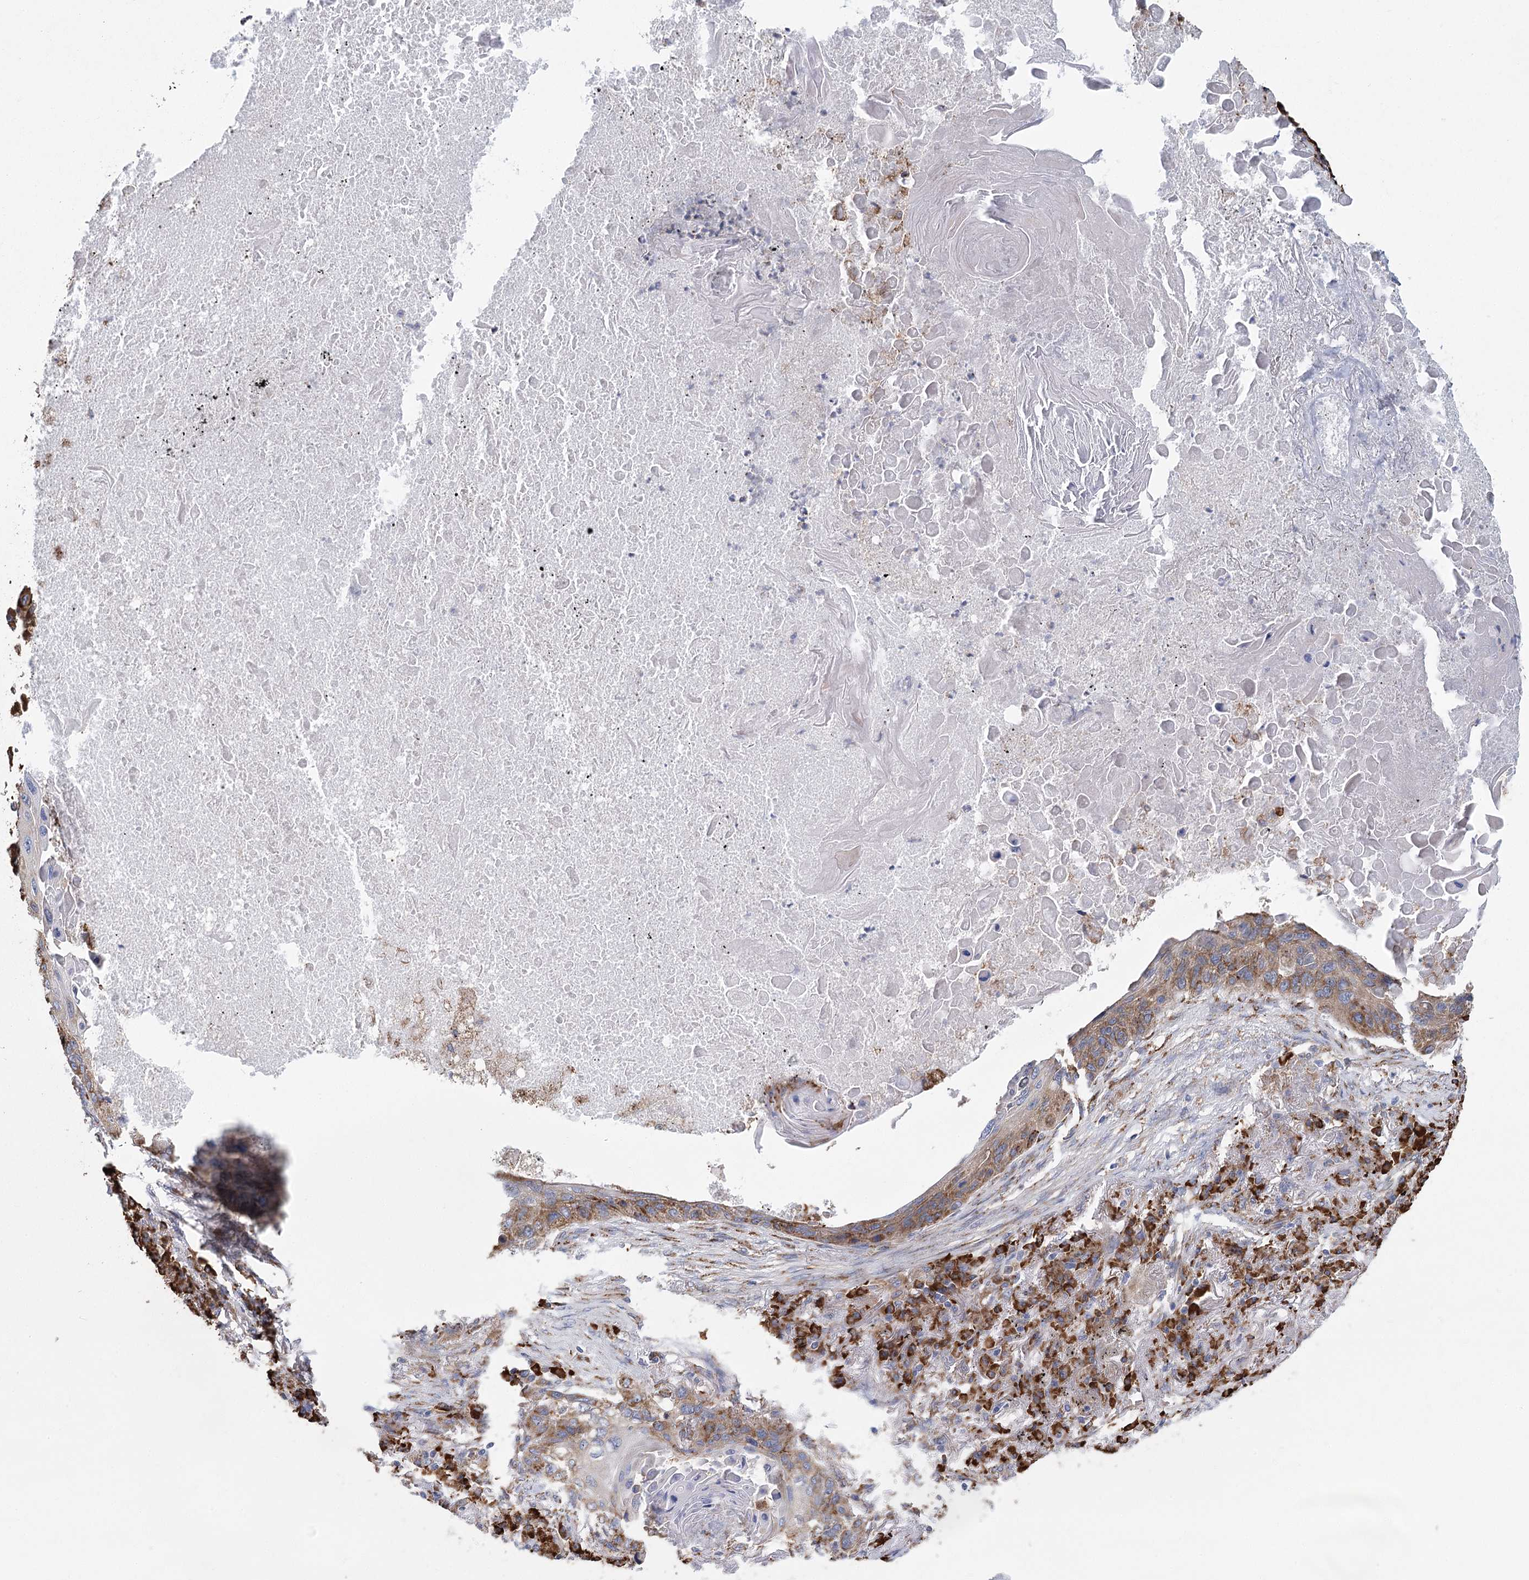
{"staining": {"intensity": "moderate", "quantity": ">75%", "location": "cytoplasmic/membranous"}, "tissue": "lung cancer", "cell_type": "Tumor cells", "image_type": "cancer", "snomed": [{"axis": "morphology", "description": "Squamous cell carcinoma, NOS"}, {"axis": "topography", "description": "Lung"}], "caption": "Immunohistochemical staining of human lung squamous cell carcinoma reveals medium levels of moderate cytoplasmic/membranous staining in about >75% of tumor cells.", "gene": "METTL24", "patient": {"sex": "female", "age": 63}}